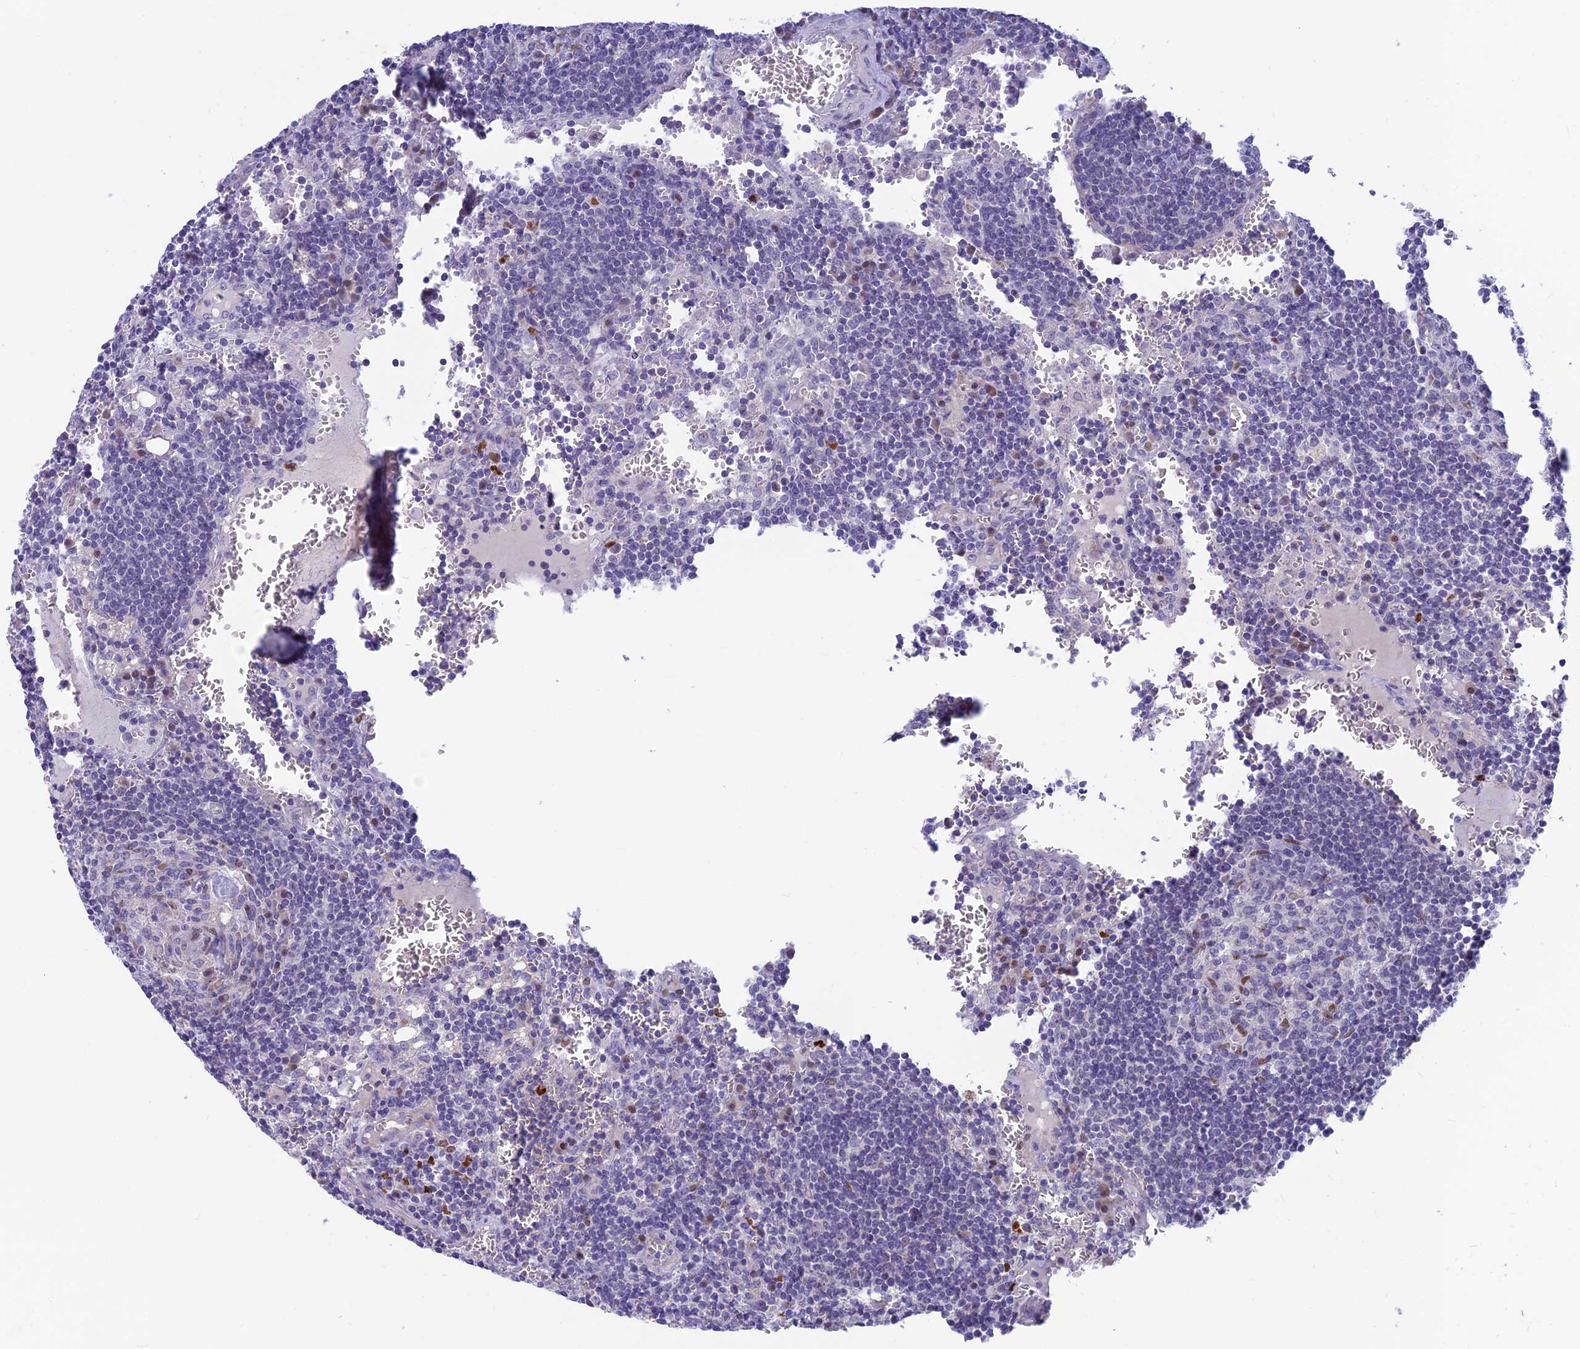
{"staining": {"intensity": "negative", "quantity": "none", "location": "none"}, "tissue": "lymph node", "cell_type": "Germinal center cells", "image_type": "normal", "snomed": [{"axis": "morphology", "description": "Normal tissue, NOS"}, {"axis": "topography", "description": "Lymph node"}], "caption": "Immunohistochemistry (IHC) image of unremarkable lymph node stained for a protein (brown), which displays no positivity in germinal center cells.", "gene": "SNTN", "patient": {"sex": "female", "age": 73}}